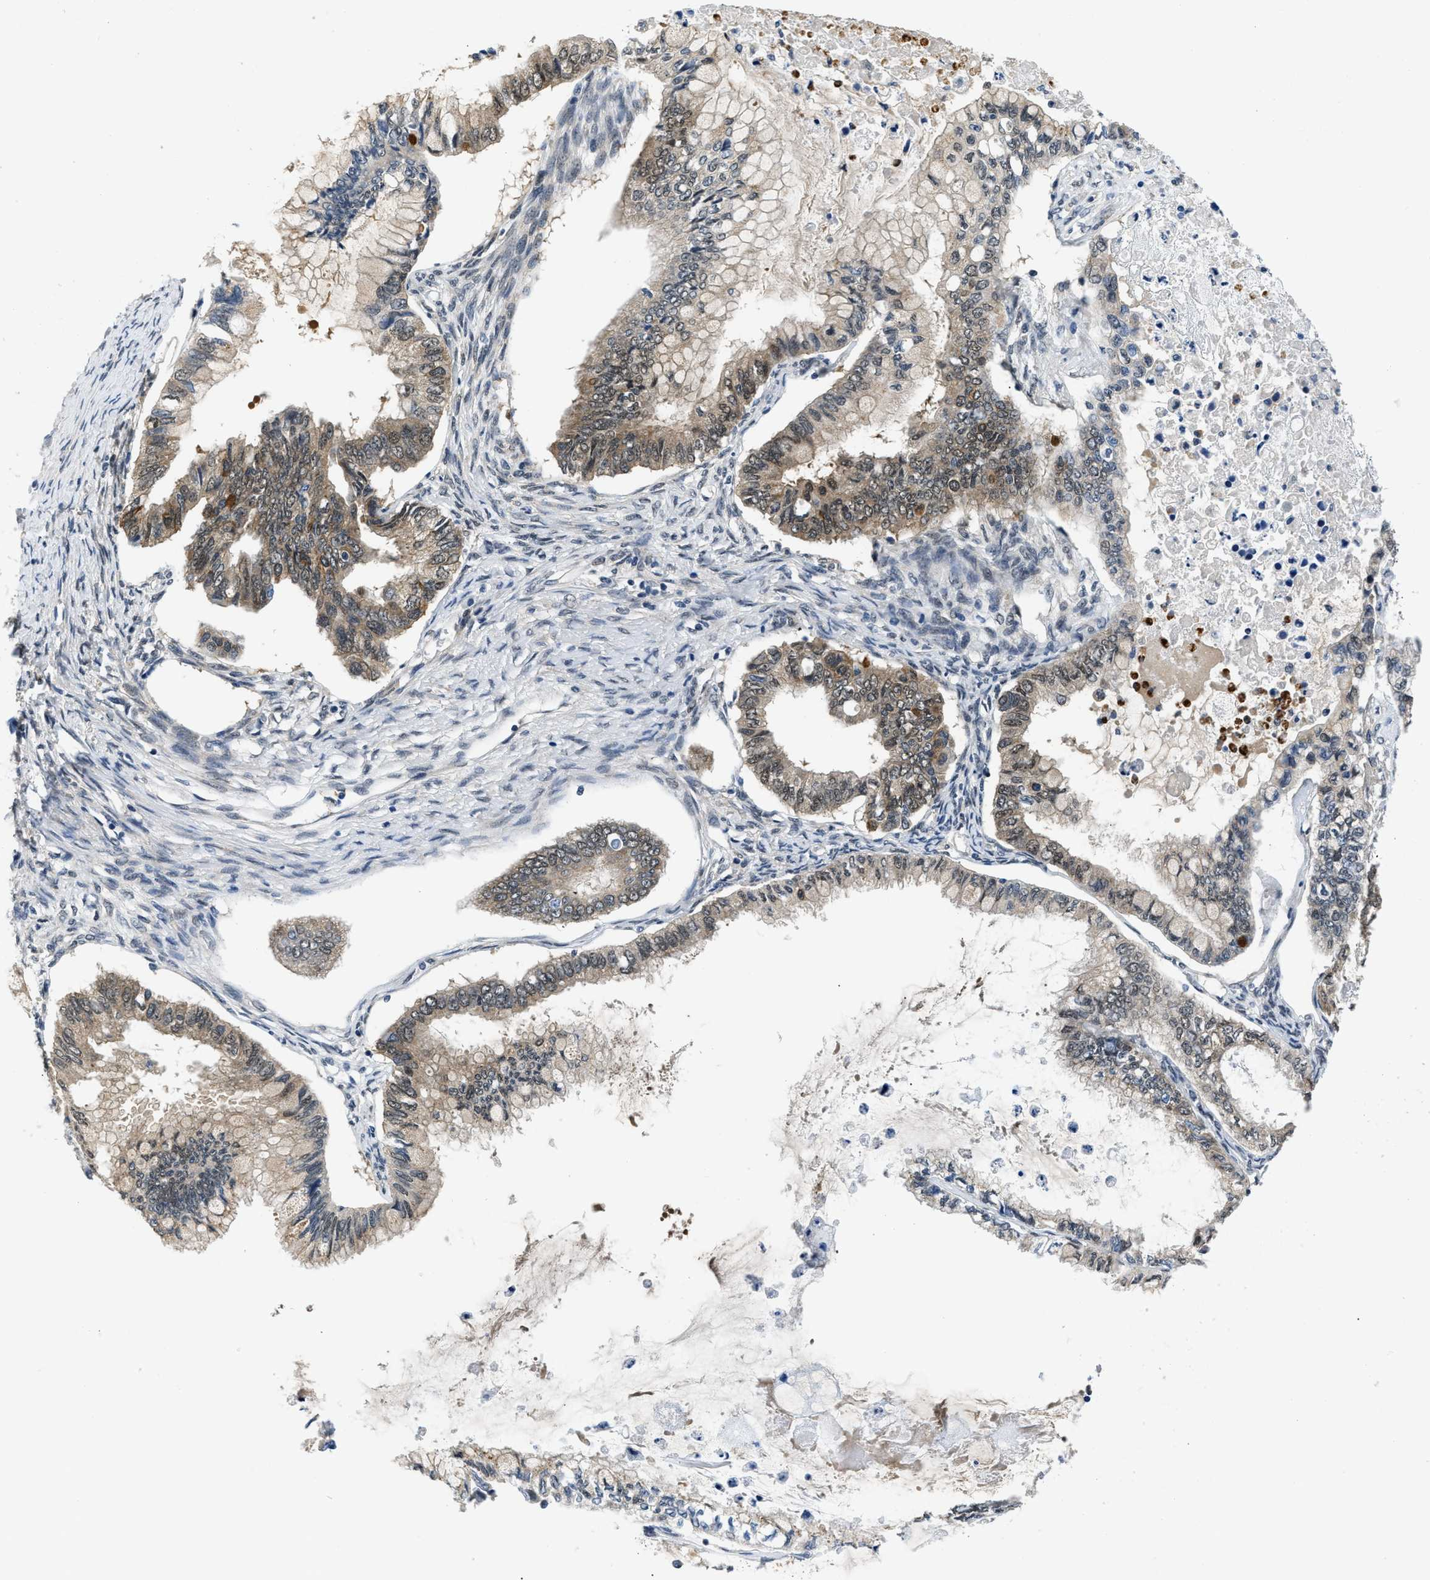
{"staining": {"intensity": "moderate", "quantity": ">75%", "location": "cytoplasmic/membranous,nuclear"}, "tissue": "ovarian cancer", "cell_type": "Tumor cells", "image_type": "cancer", "snomed": [{"axis": "morphology", "description": "Cystadenocarcinoma, mucinous, NOS"}, {"axis": "topography", "description": "Ovary"}], "caption": "Immunohistochemical staining of ovarian cancer (mucinous cystadenocarcinoma) displays medium levels of moderate cytoplasmic/membranous and nuclear staining in approximately >75% of tumor cells. (Brightfield microscopy of DAB IHC at high magnification).", "gene": "SMAD4", "patient": {"sex": "female", "age": 80}}